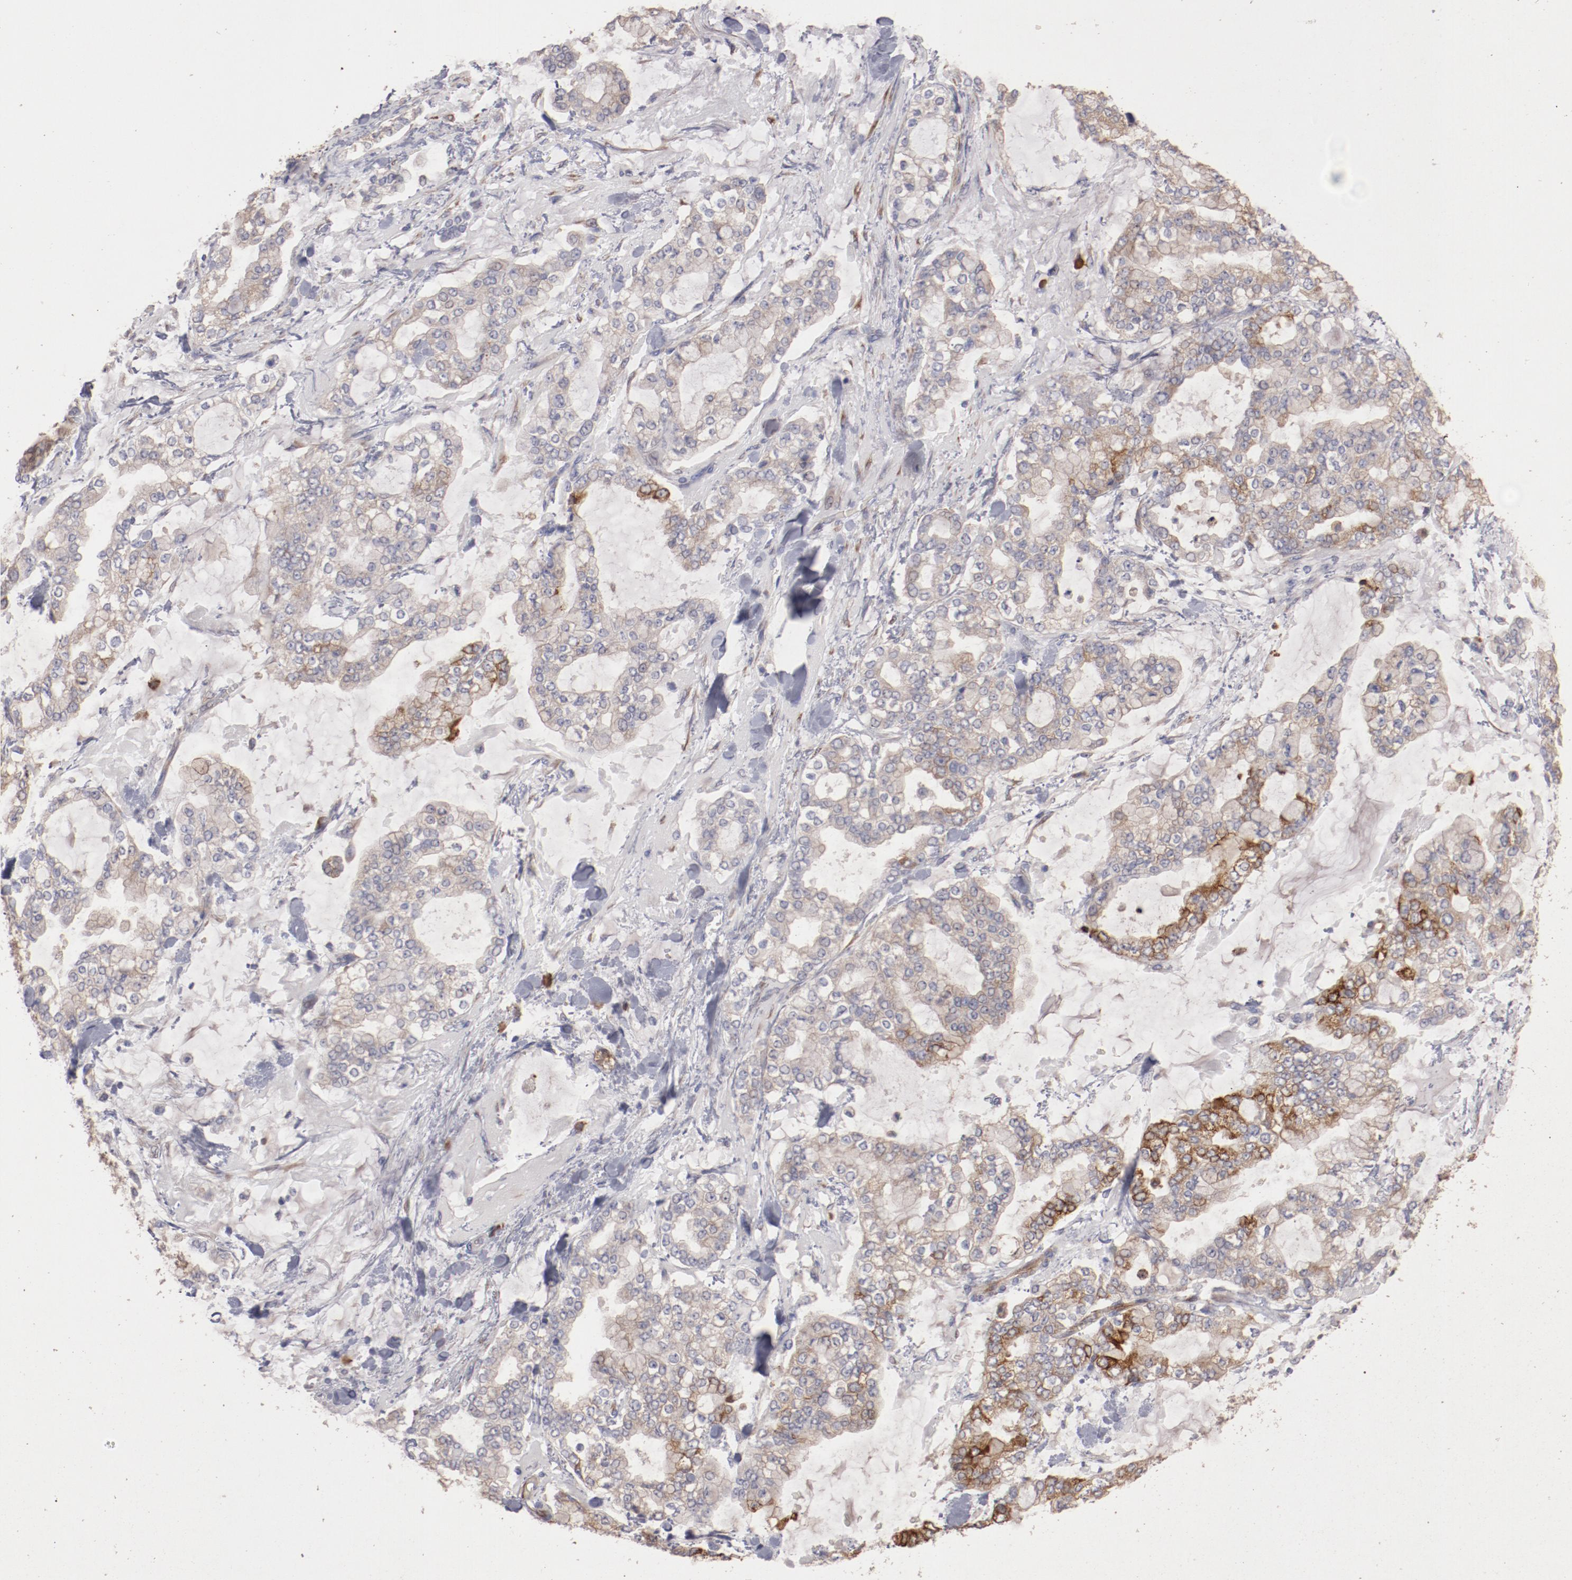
{"staining": {"intensity": "moderate", "quantity": "25%-75%", "location": "cytoplasmic/membranous"}, "tissue": "stomach cancer", "cell_type": "Tumor cells", "image_type": "cancer", "snomed": [{"axis": "morphology", "description": "Normal tissue, NOS"}, {"axis": "morphology", "description": "Adenocarcinoma, NOS"}, {"axis": "topography", "description": "Stomach, upper"}, {"axis": "topography", "description": "Stomach"}], "caption": "Protein expression analysis of stomach adenocarcinoma exhibits moderate cytoplasmic/membranous expression in about 25%-75% of tumor cells.", "gene": "ENTPD5", "patient": {"sex": "male", "age": 76}}